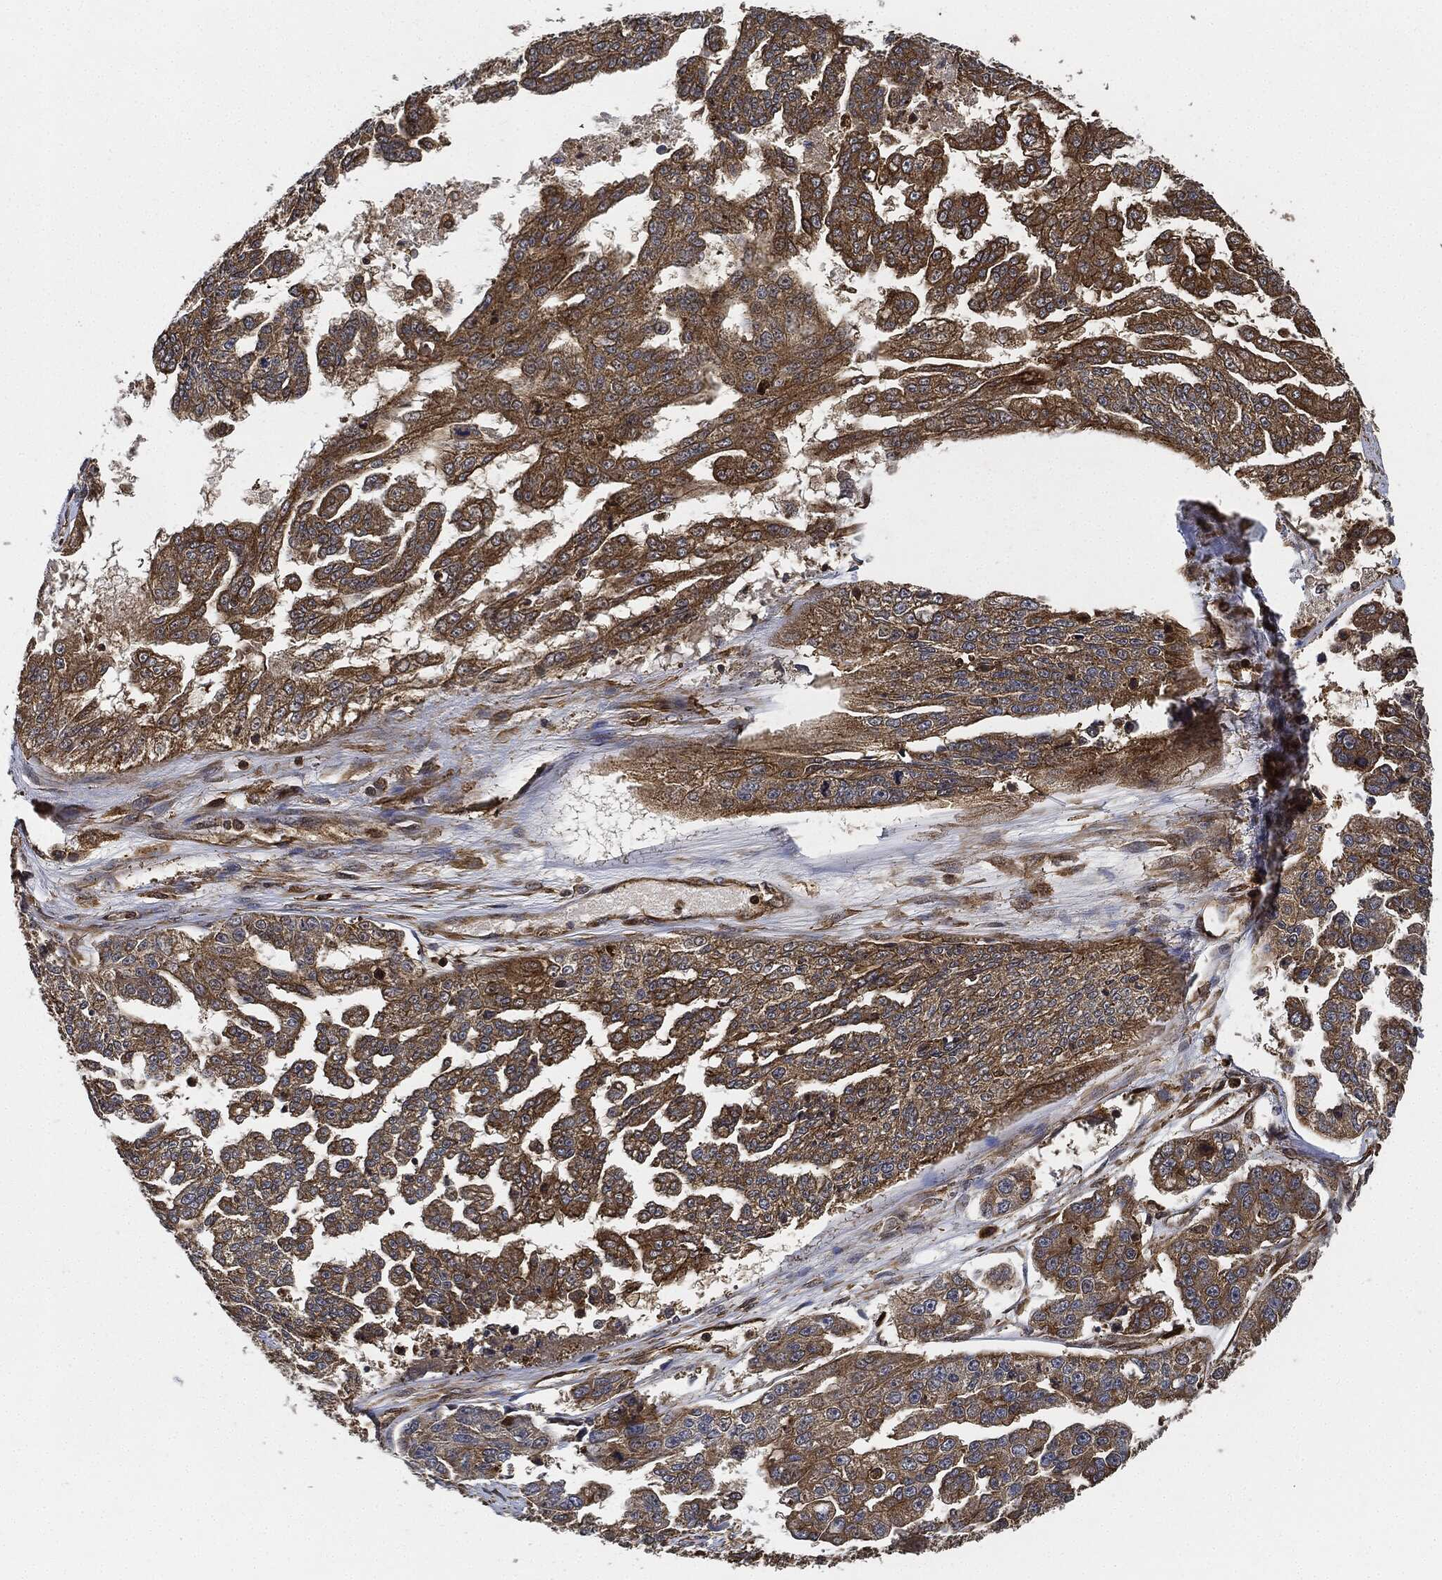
{"staining": {"intensity": "moderate", "quantity": ">75%", "location": "cytoplasmic/membranous"}, "tissue": "ovarian cancer", "cell_type": "Tumor cells", "image_type": "cancer", "snomed": [{"axis": "morphology", "description": "Cystadenocarcinoma, serous, NOS"}, {"axis": "topography", "description": "Ovary"}], "caption": "IHC of serous cystadenocarcinoma (ovarian) exhibits medium levels of moderate cytoplasmic/membranous expression in approximately >75% of tumor cells.", "gene": "CEP290", "patient": {"sex": "female", "age": 58}}